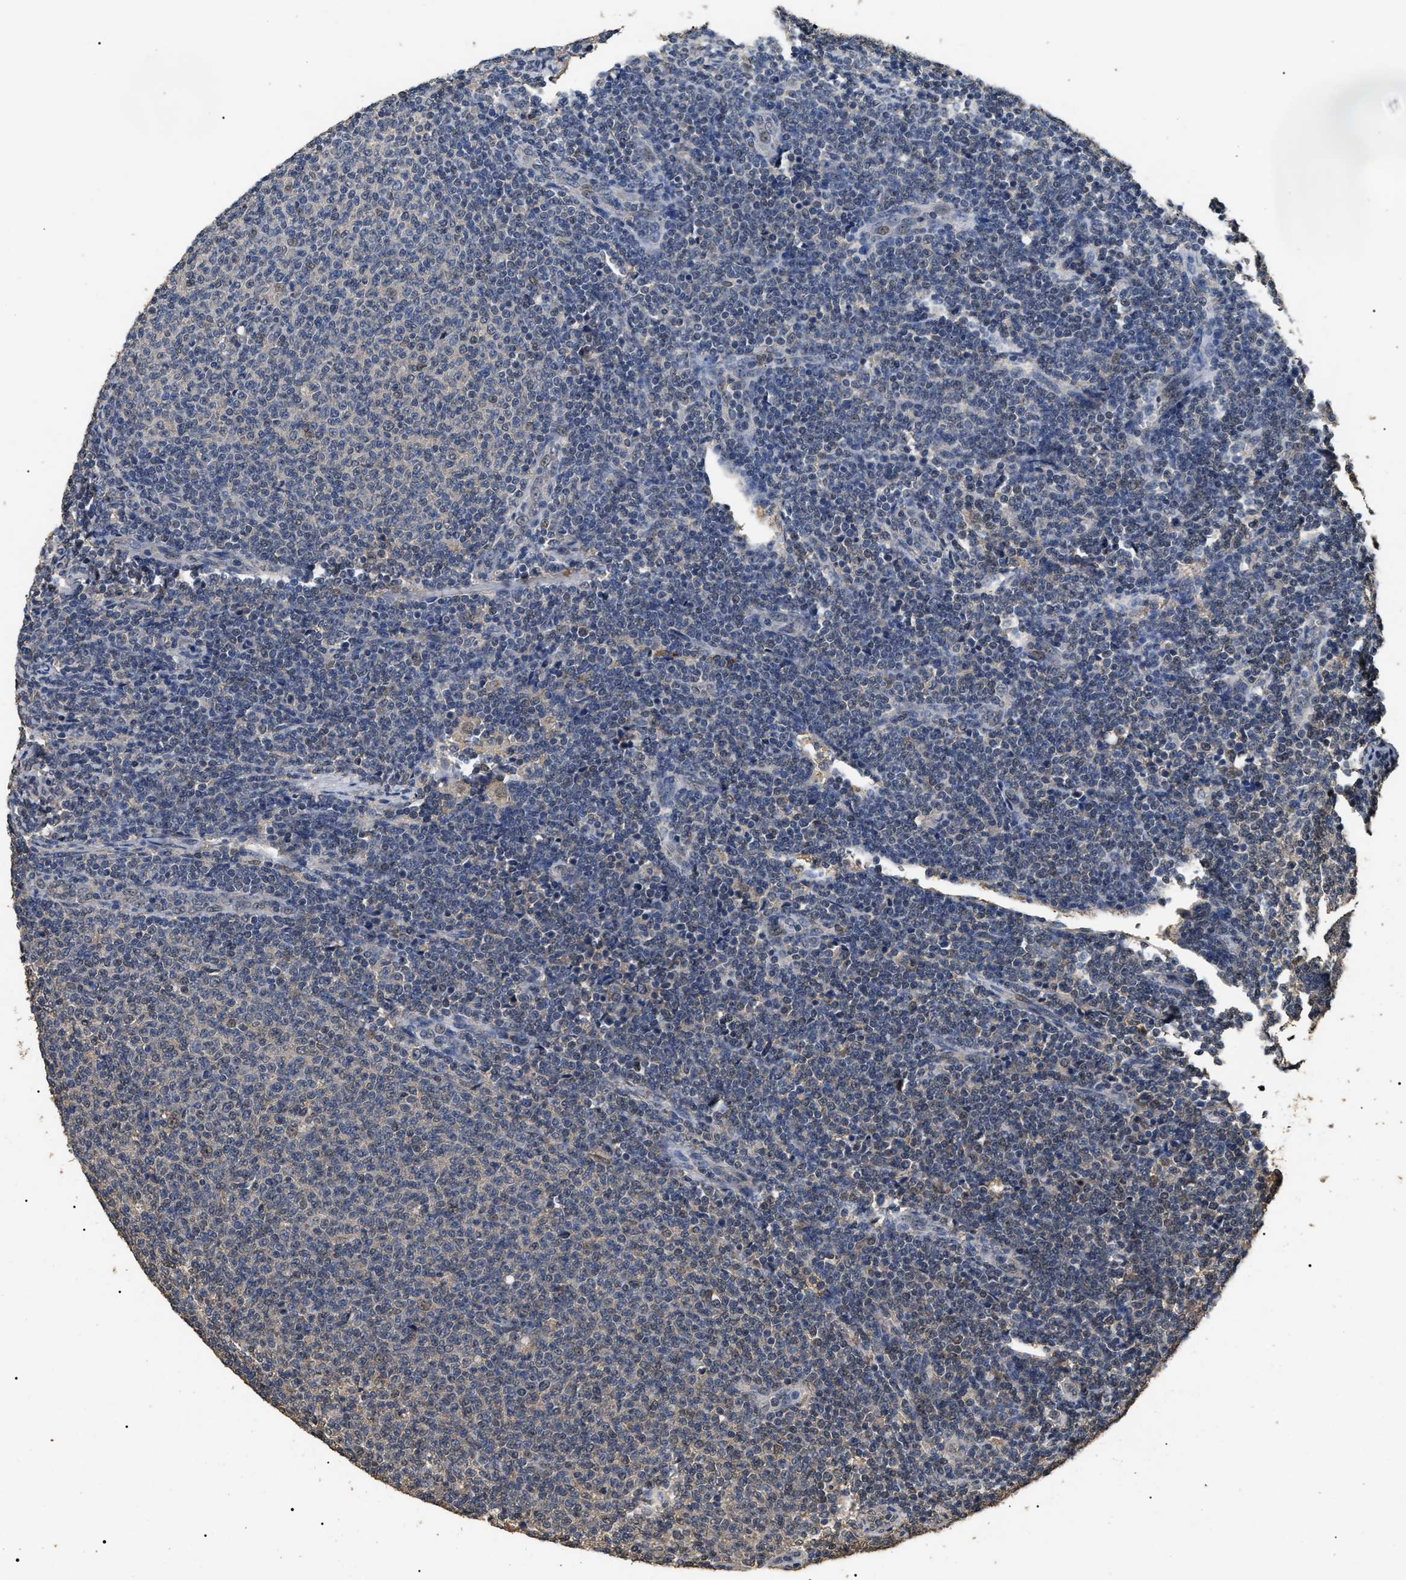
{"staining": {"intensity": "weak", "quantity": "<25%", "location": "nuclear"}, "tissue": "lymphoma", "cell_type": "Tumor cells", "image_type": "cancer", "snomed": [{"axis": "morphology", "description": "Malignant lymphoma, non-Hodgkin's type, Low grade"}, {"axis": "topography", "description": "Lymph node"}], "caption": "Lymphoma was stained to show a protein in brown. There is no significant positivity in tumor cells.", "gene": "PSMD8", "patient": {"sex": "male", "age": 66}}